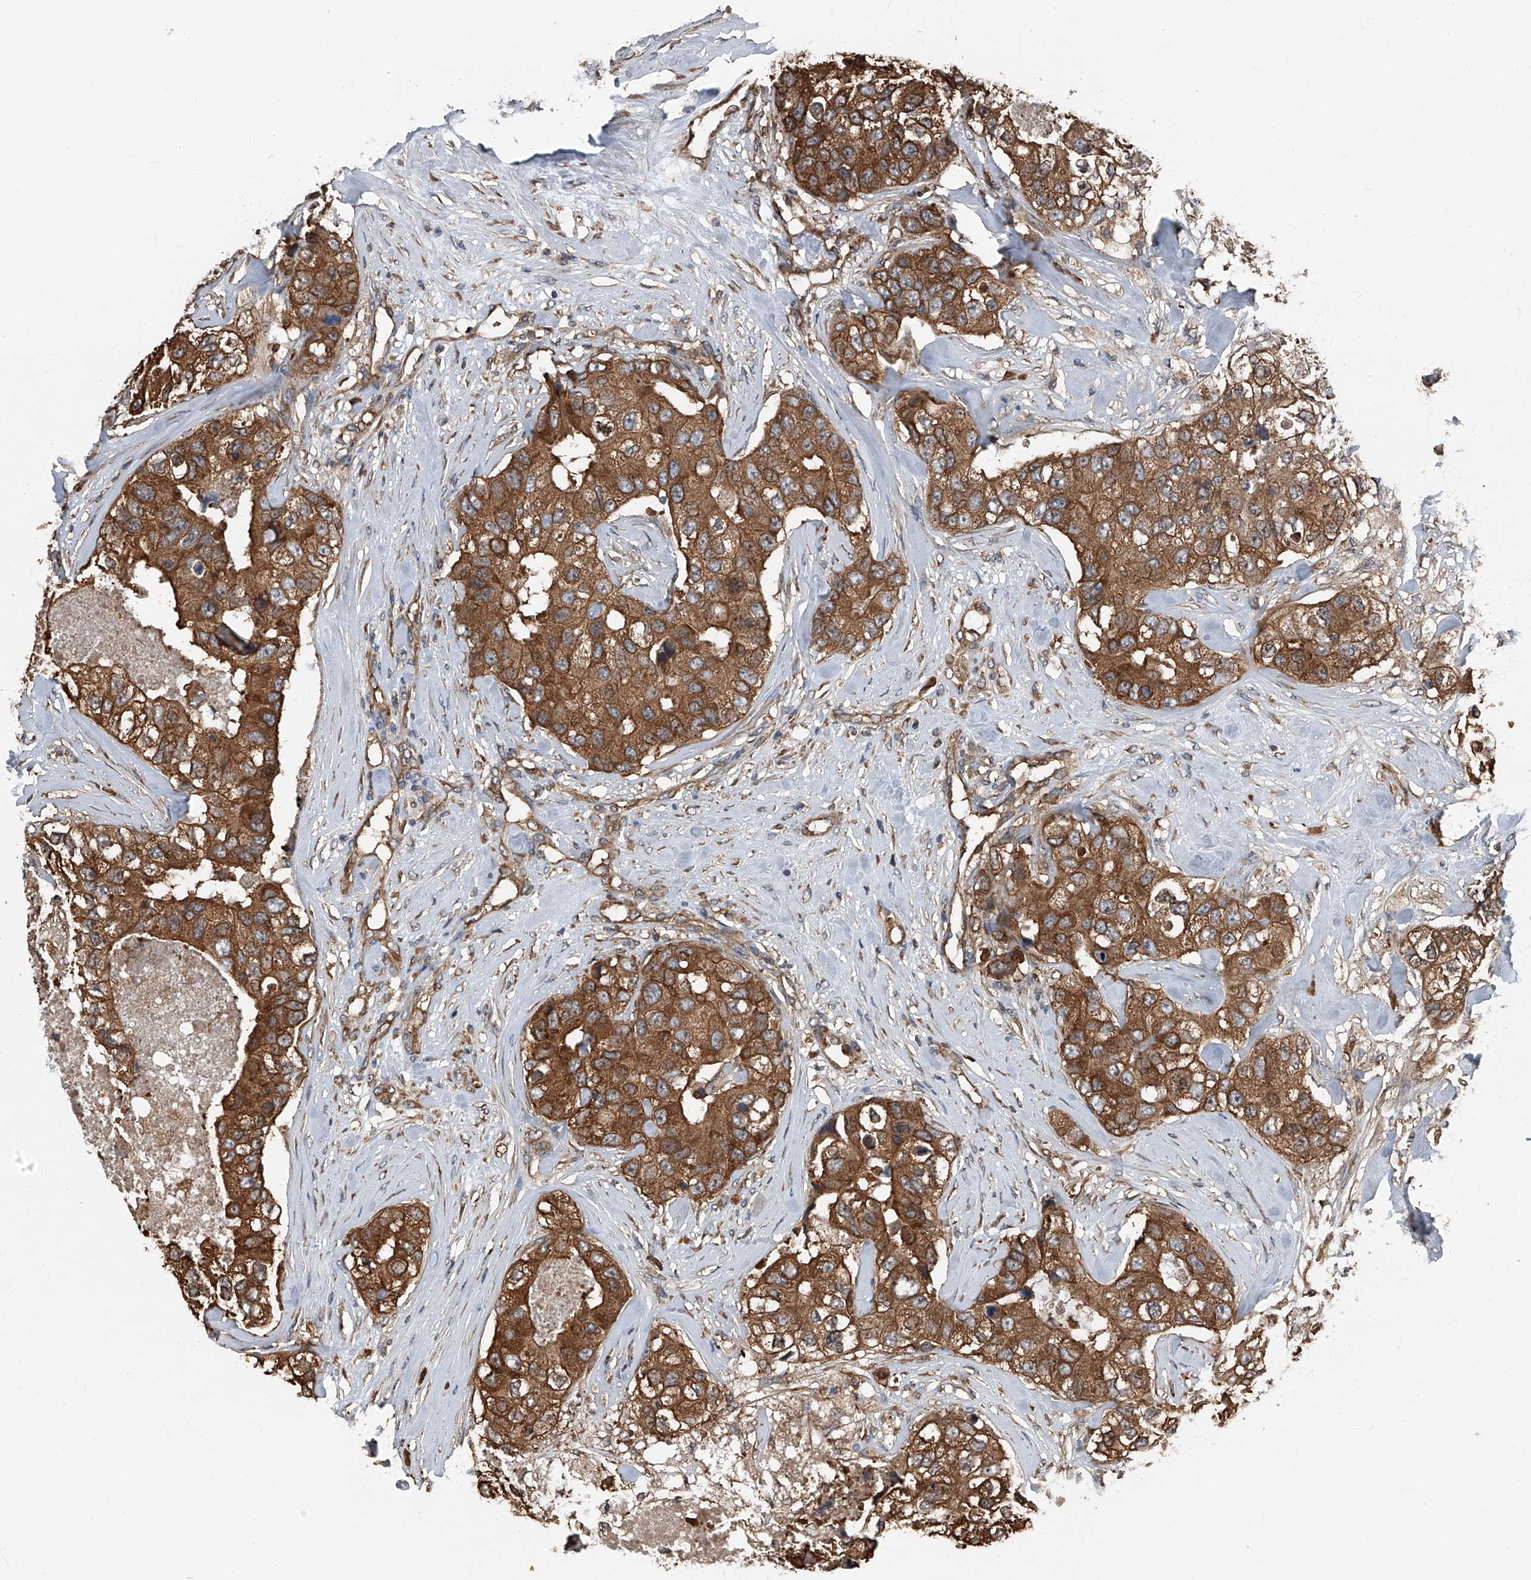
{"staining": {"intensity": "strong", "quantity": ">75%", "location": "cytoplasmic/membranous"}, "tissue": "breast cancer", "cell_type": "Tumor cells", "image_type": "cancer", "snomed": [{"axis": "morphology", "description": "Duct carcinoma"}, {"axis": "topography", "description": "Breast"}], "caption": "The image demonstrates immunohistochemical staining of breast cancer. There is strong cytoplasmic/membranous staining is seen in approximately >75% of tumor cells.", "gene": "KCNJ2", "patient": {"sex": "female", "age": 62}}